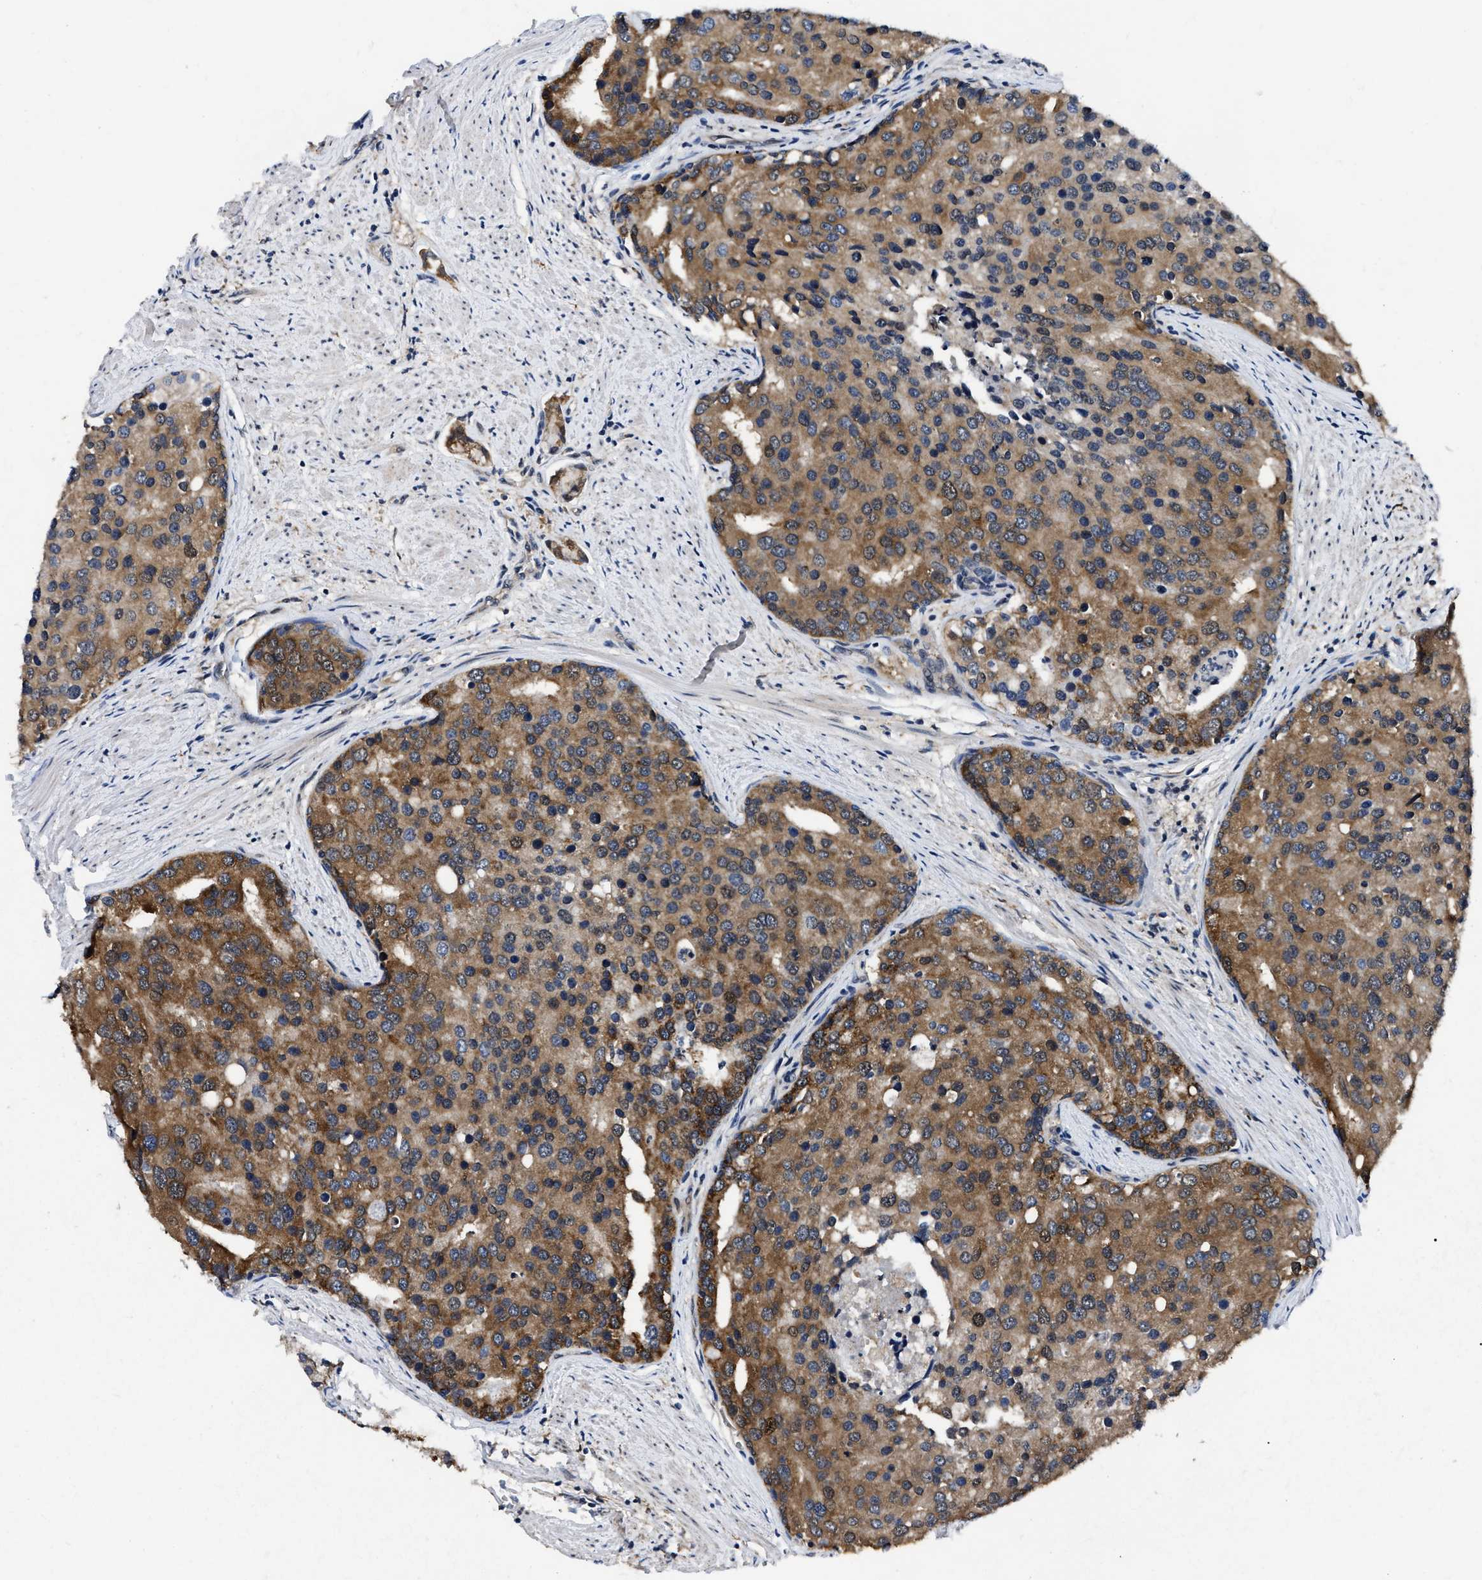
{"staining": {"intensity": "moderate", "quantity": ">75%", "location": "cytoplasmic/membranous"}, "tissue": "prostate cancer", "cell_type": "Tumor cells", "image_type": "cancer", "snomed": [{"axis": "morphology", "description": "Adenocarcinoma, High grade"}, {"axis": "topography", "description": "Prostate"}], "caption": "Tumor cells reveal medium levels of moderate cytoplasmic/membranous positivity in about >75% of cells in high-grade adenocarcinoma (prostate). (DAB IHC with brightfield microscopy, high magnification).", "gene": "GET4", "patient": {"sex": "male", "age": 50}}